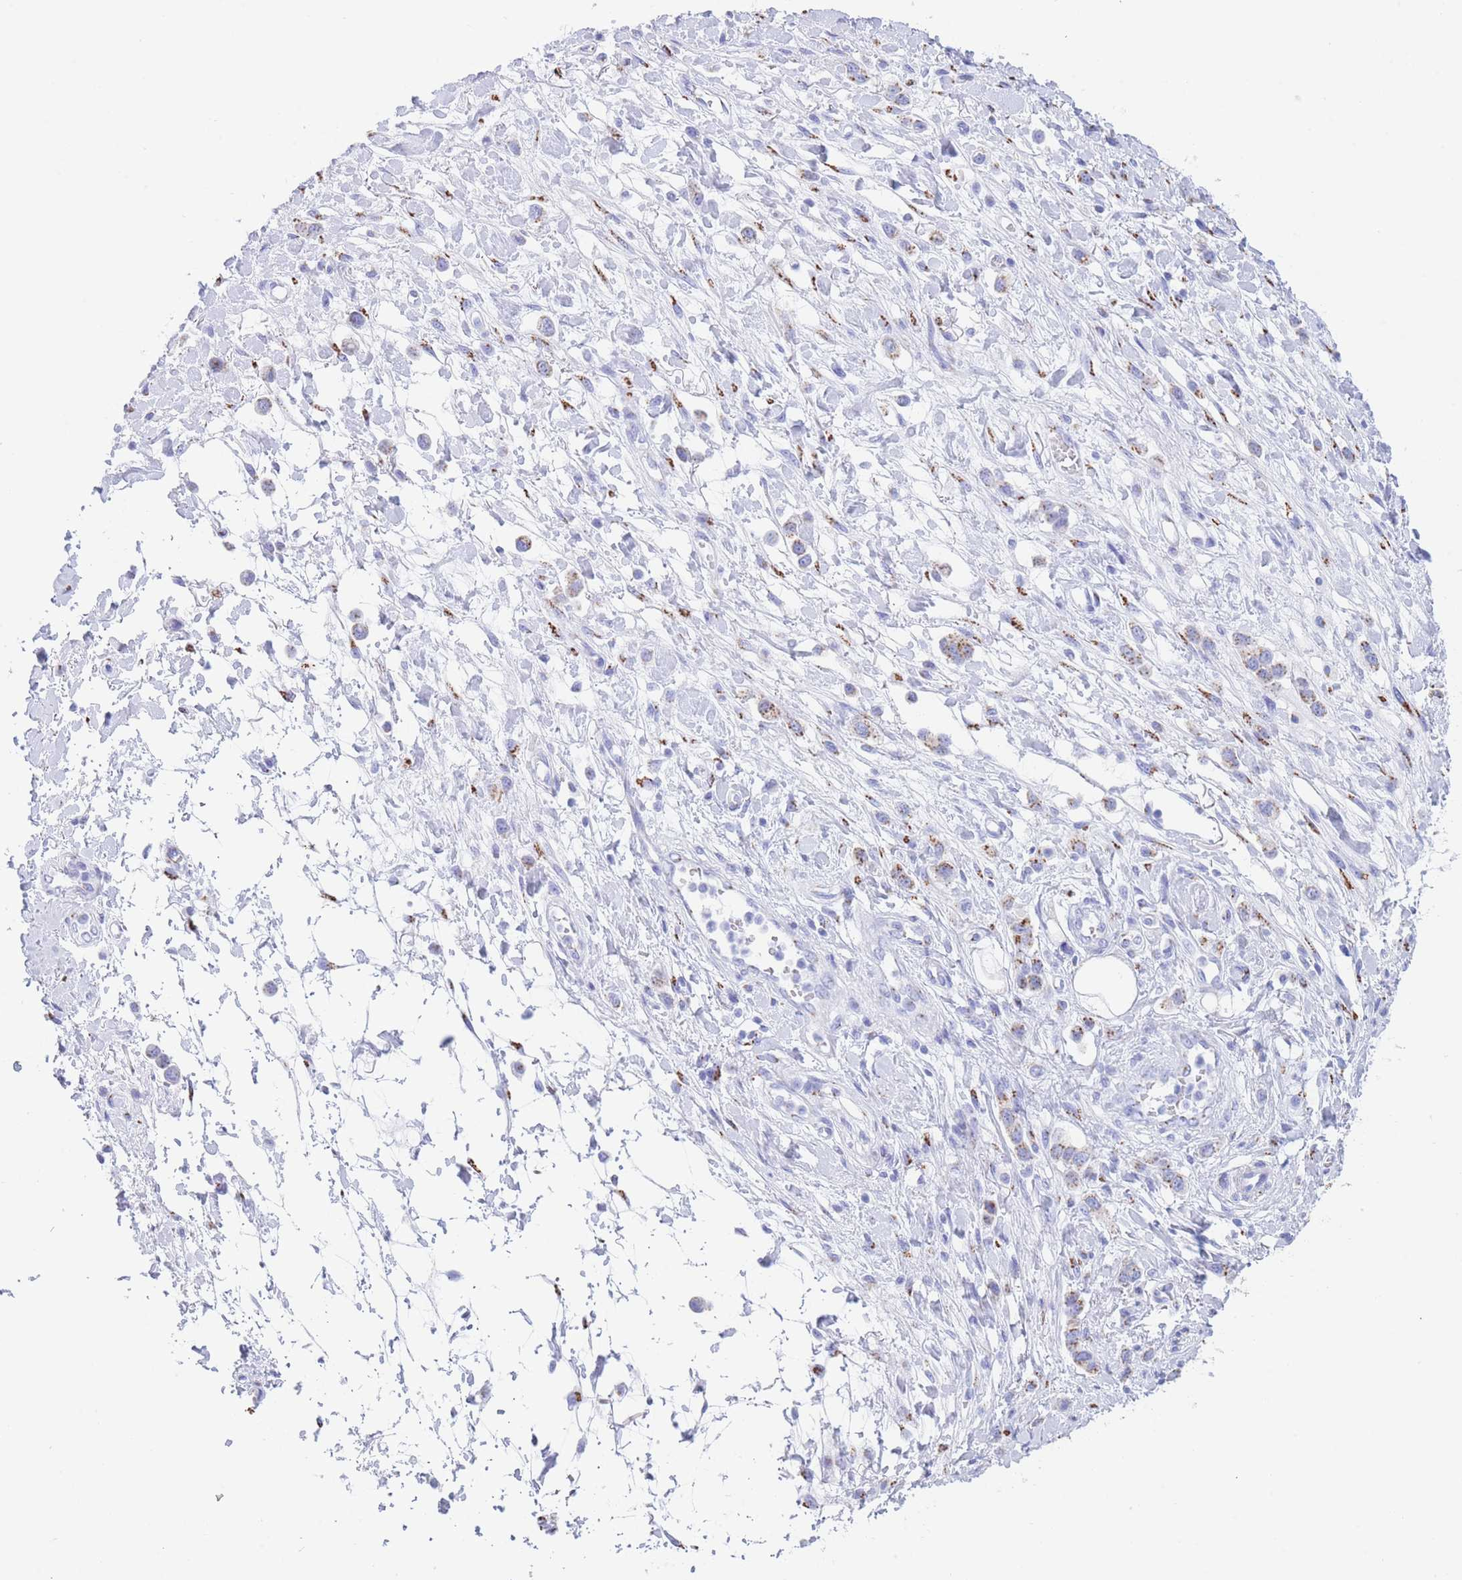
{"staining": {"intensity": "moderate", "quantity": "<25%", "location": "cytoplasmic/membranous"}, "tissue": "stomach cancer", "cell_type": "Tumor cells", "image_type": "cancer", "snomed": [{"axis": "morphology", "description": "Adenocarcinoma, NOS"}, {"axis": "topography", "description": "Stomach"}], "caption": "A high-resolution histopathology image shows IHC staining of stomach cancer (adenocarcinoma), which shows moderate cytoplasmic/membranous staining in about <25% of tumor cells.", "gene": "FAM3C", "patient": {"sex": "female", "age": 65}}